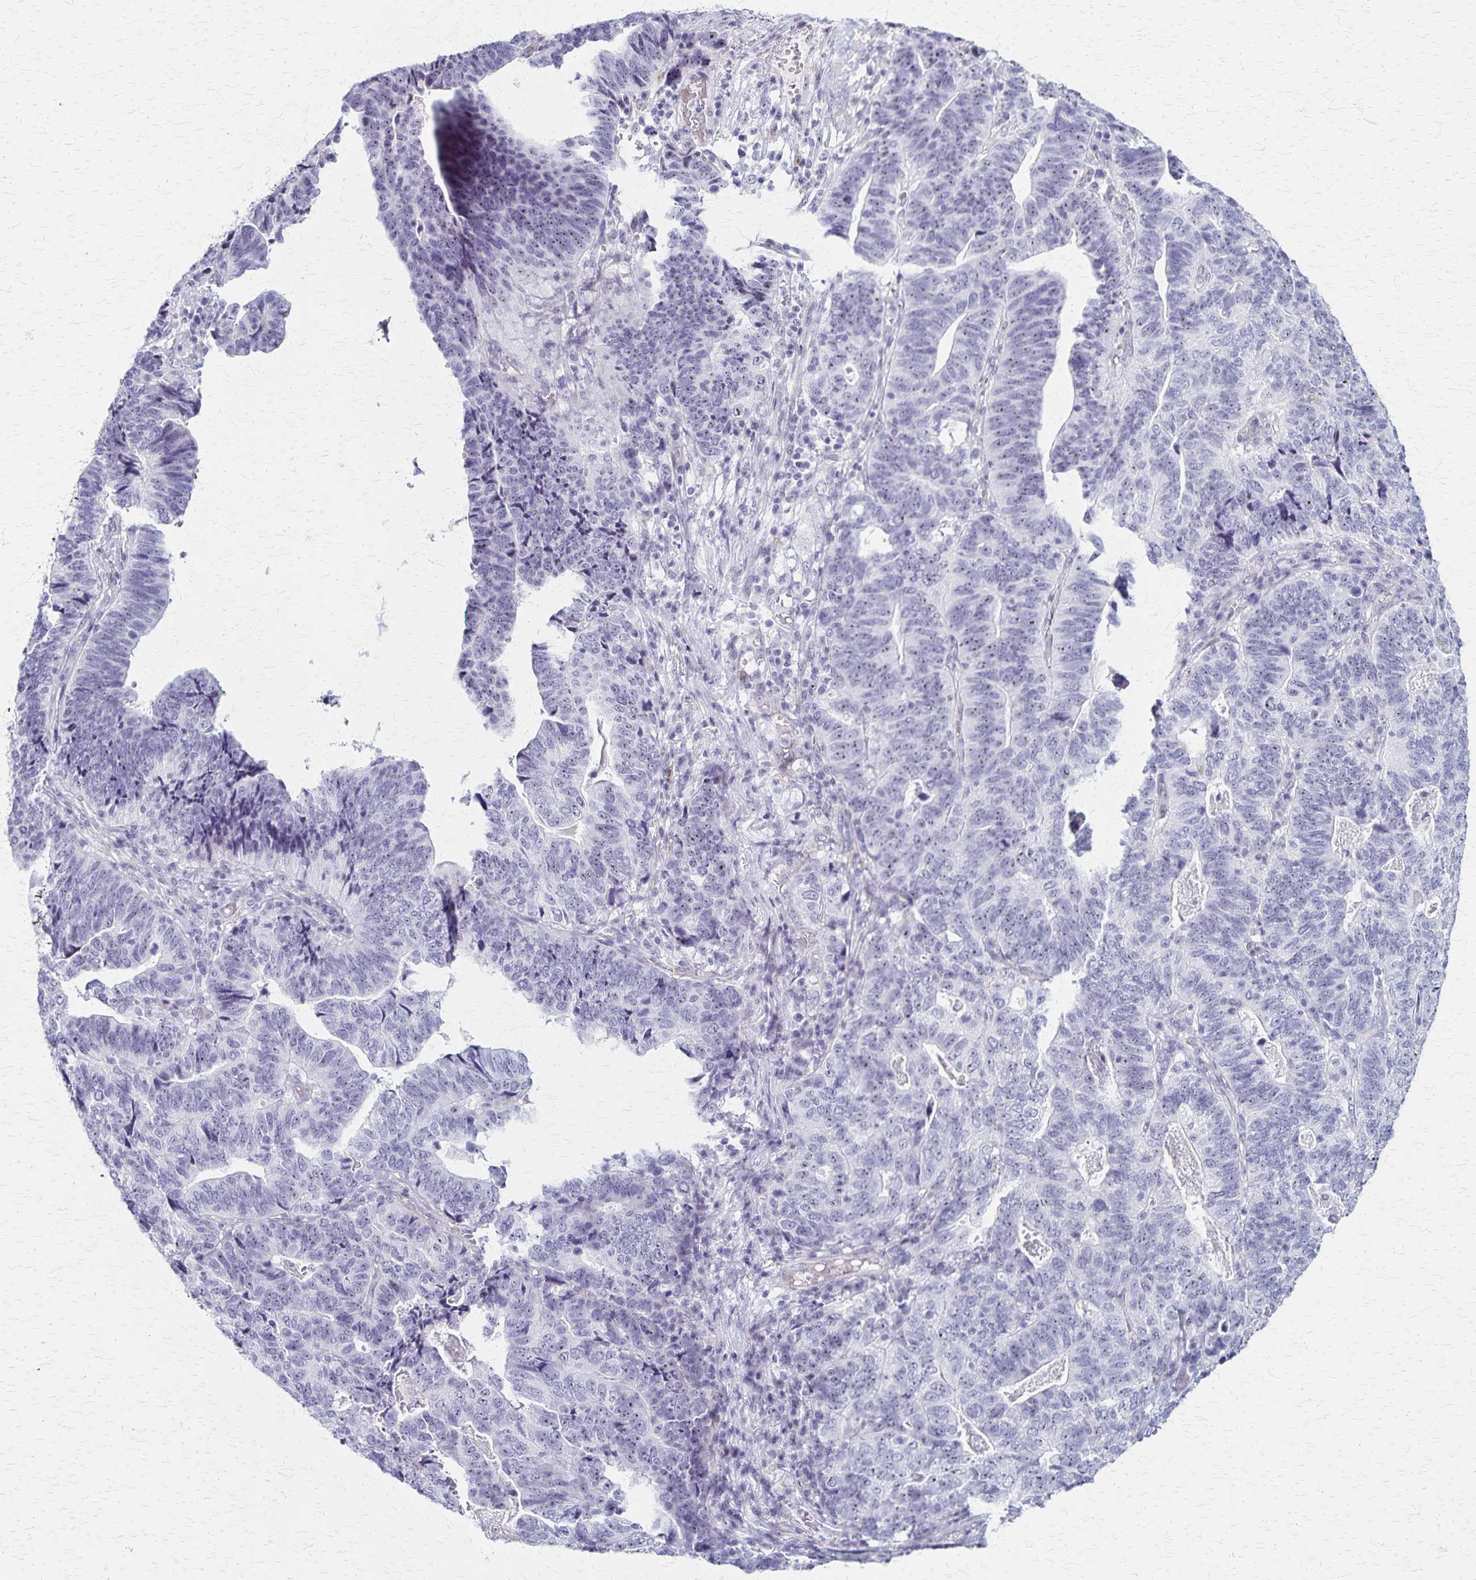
{"staining": {"intensity": "weak", "quantity": "25%-75%", "location": "nuclear"}, "tissue": "stomach cancer", "cell_type": "Tumor cells", "image_type": "cancer", "snomed": [{"axis": "morphology", "description": "Adenocarcinoma, NOS"}, {"axis": "topography", "description": "Stomach, upper"}], "caption": "Human stomach adenocarcinoma stained for a protein (brown) shows weak nuclear positive staining in about 25%-75% of tumor cells.", "gene": "DLK2", "patient": {"sex": "female", "age": 67}}